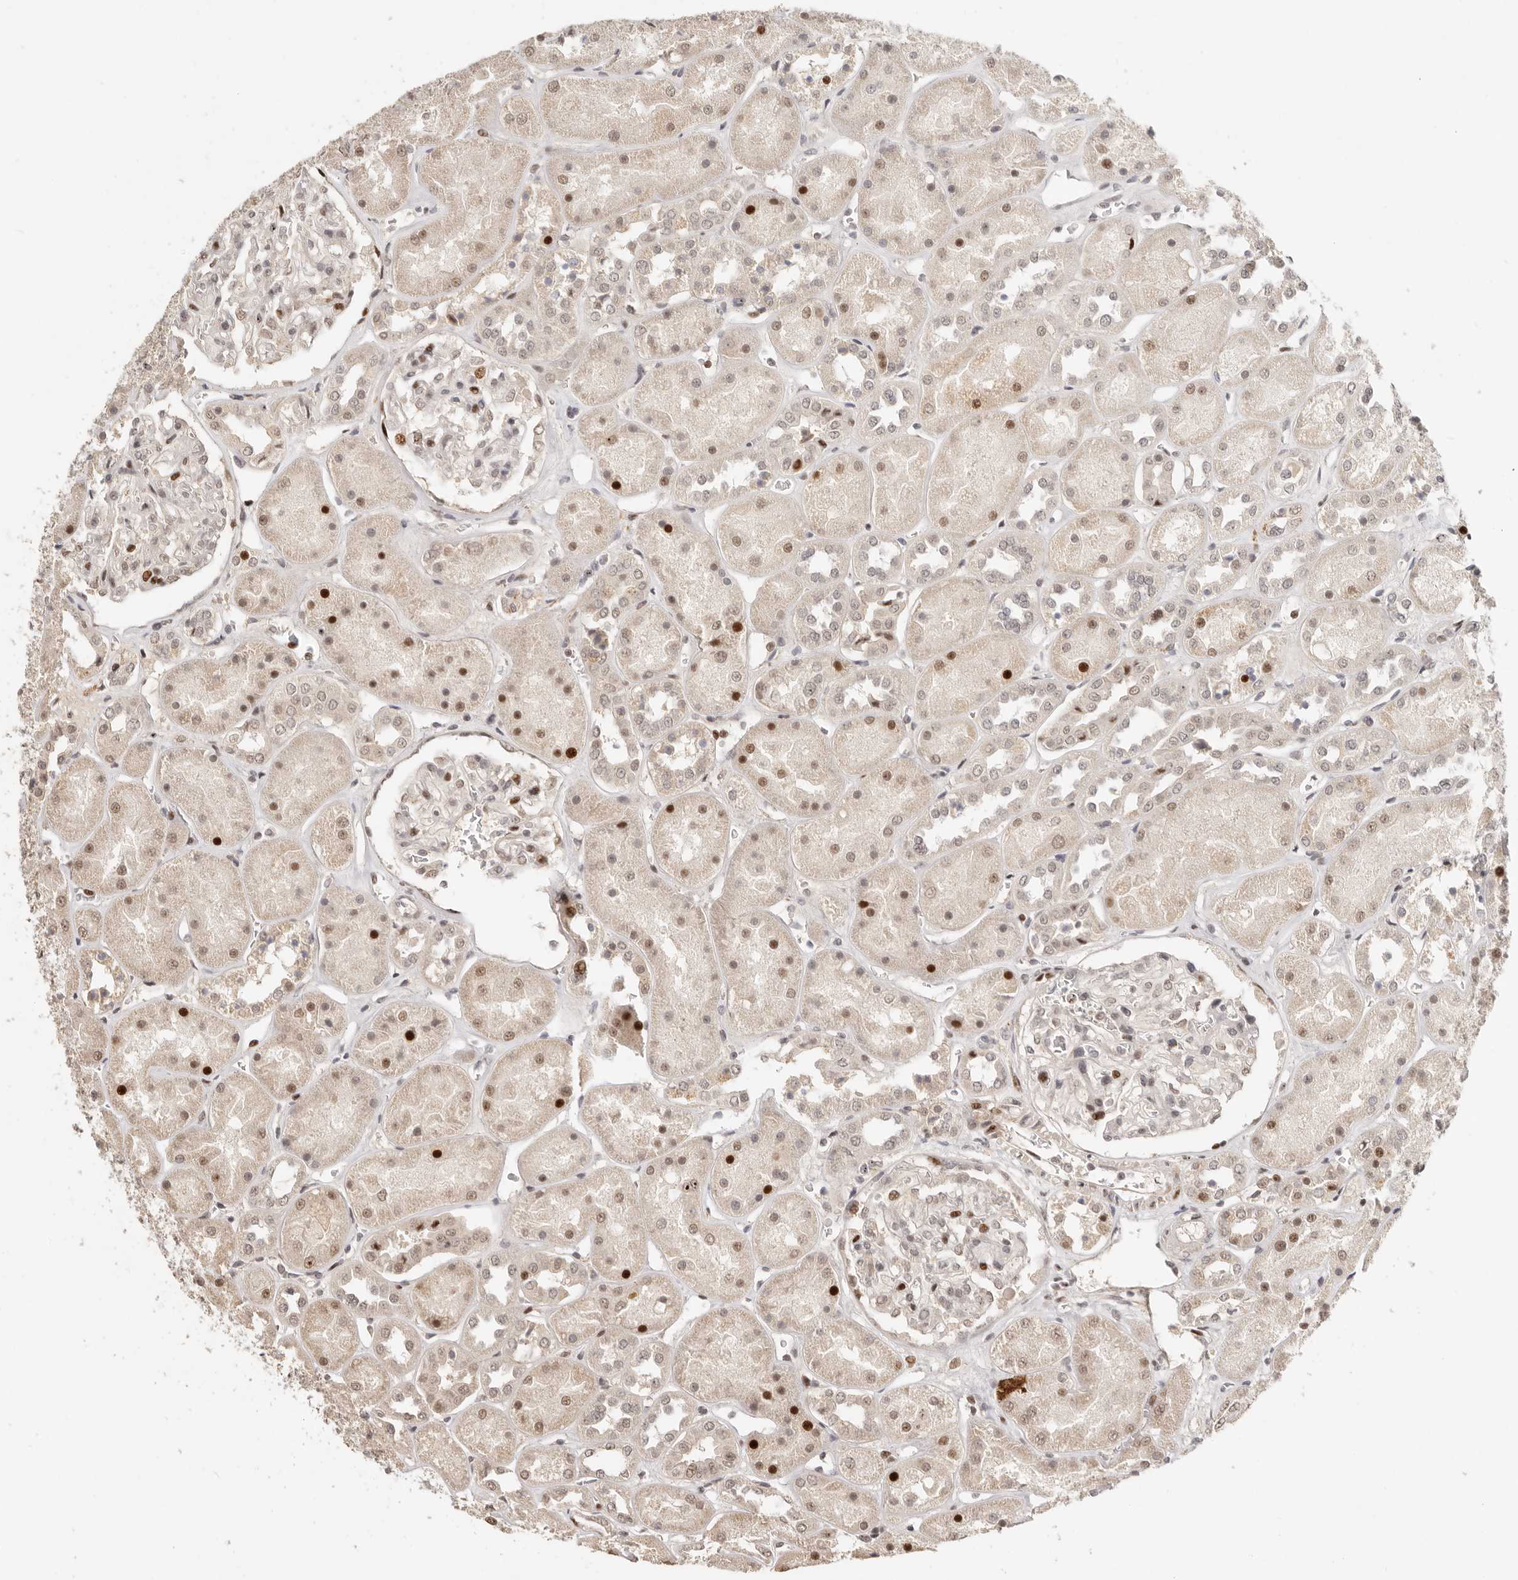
{"staining": {"intensity": "moderate", "quantity": "<25%", "location": "nuclear"}, "tissue": "kidney", "cell_type": "Cells in glomeruli", "image_type": "normal", "snomed": [{"axis": "morphology", "description": "Normal tissue, NOS"}, {"axis": "topography", "description": "Kidney"}], "caption": "The histopathology image displays immunohistochemical staining of benign kidney. There is moderate nuclear positivity is appreciated in approximately <25% of cells in glomeruli.", "gene": "GPBP1L1", "patient": {"sex": "male", "age": 70}}